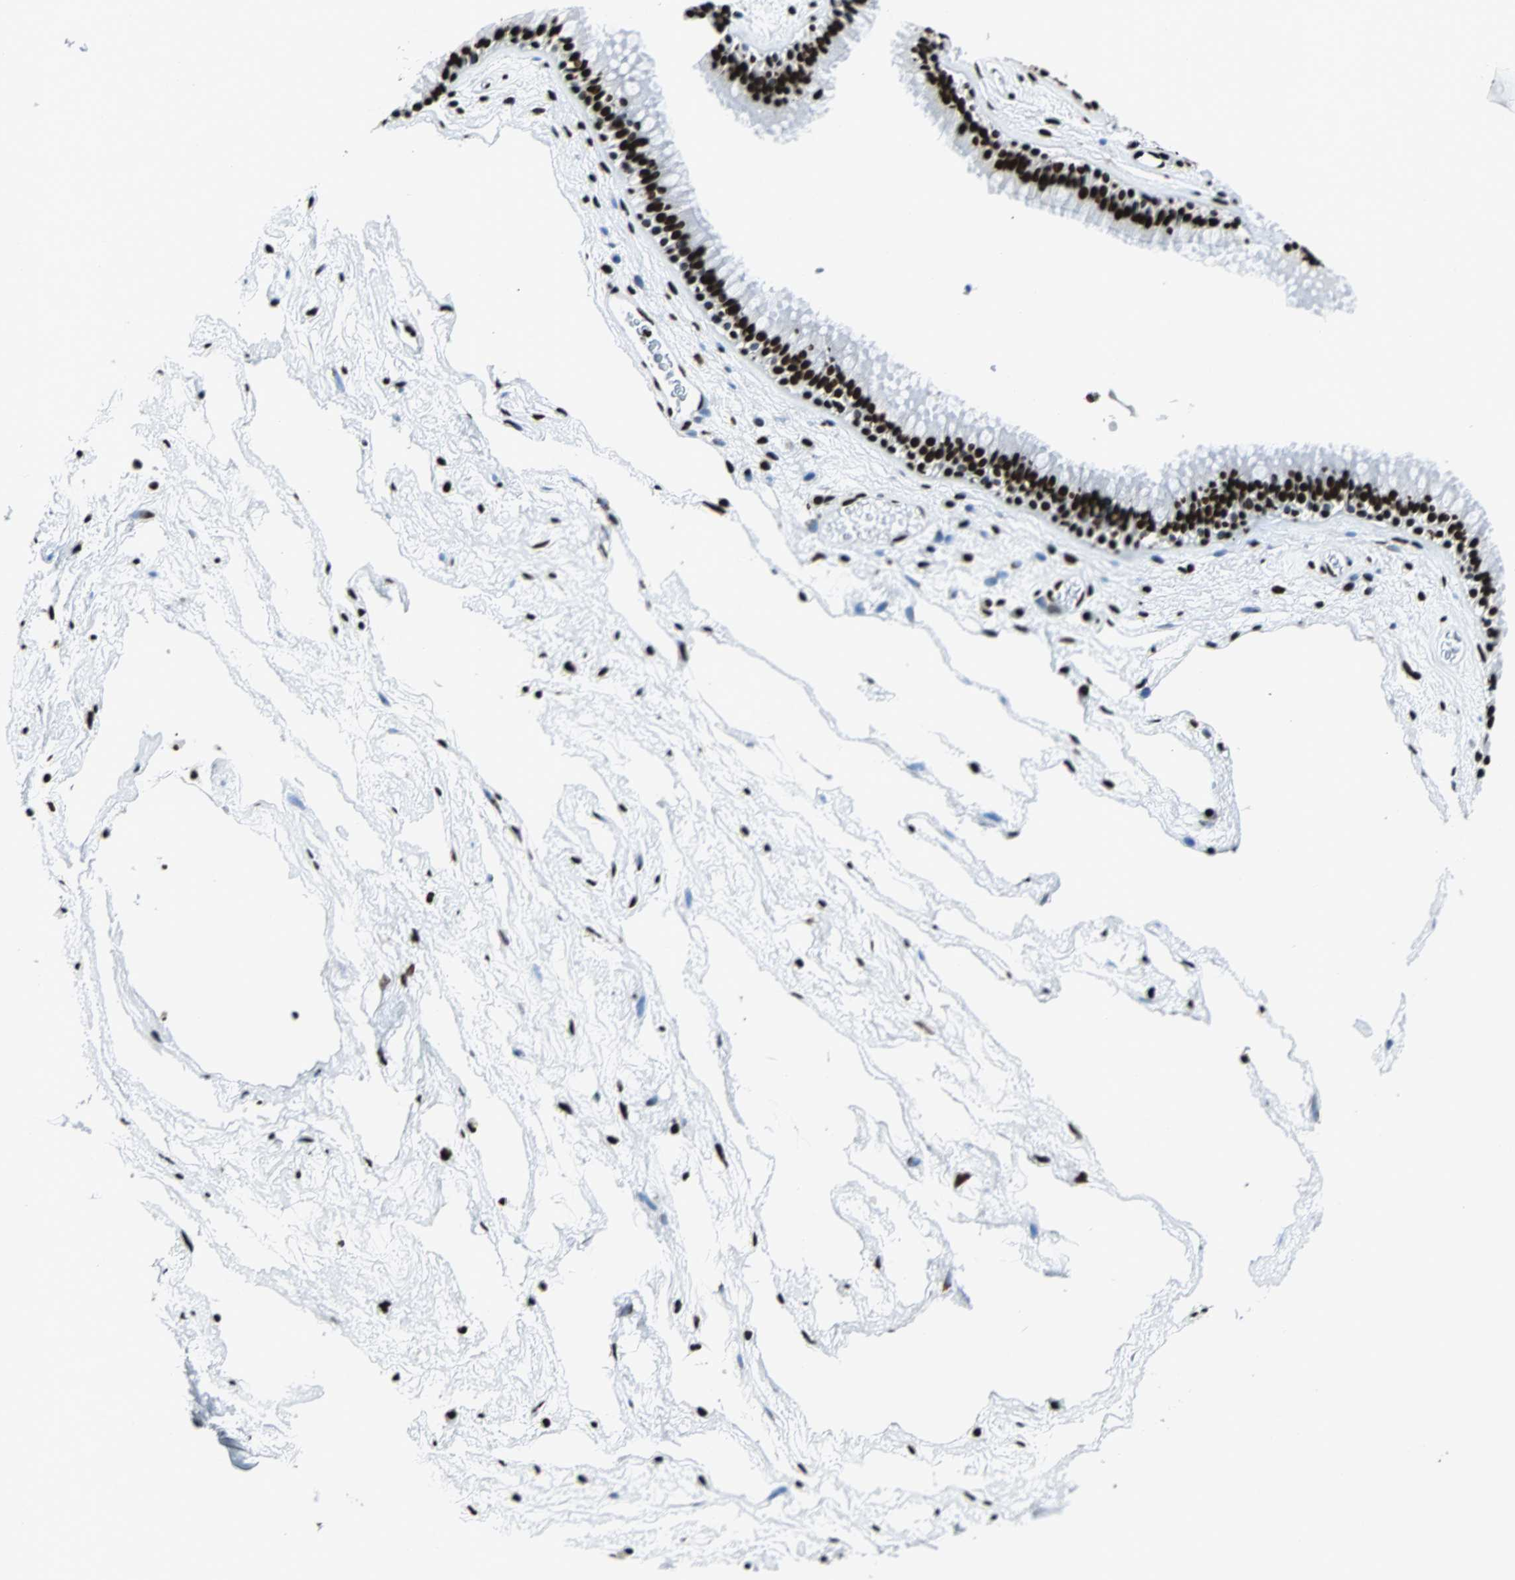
{"staining": {"intensity": "strong", "quantity": ">75%", "location": "nuclear"}, "tissue": "nasopharynx", "cell_type": "Respiratory epithelial cells", "image_type": "normal", "snomed": [{"axis": "morphology", "description": "Normal tissue, NOS"}, {"axis": "morphology", "description": "Inflammation, NOS"}, {"axis": "topography", "description": "Nasopharynx"}], "caption": "The histopathology image displays a brown stain indicating the presence of a protein in the nuclear of respiratory epithelial cells in nasopharynx.", "gene": "FUBP1", "patient": {"sex": "male", "age": 48}}